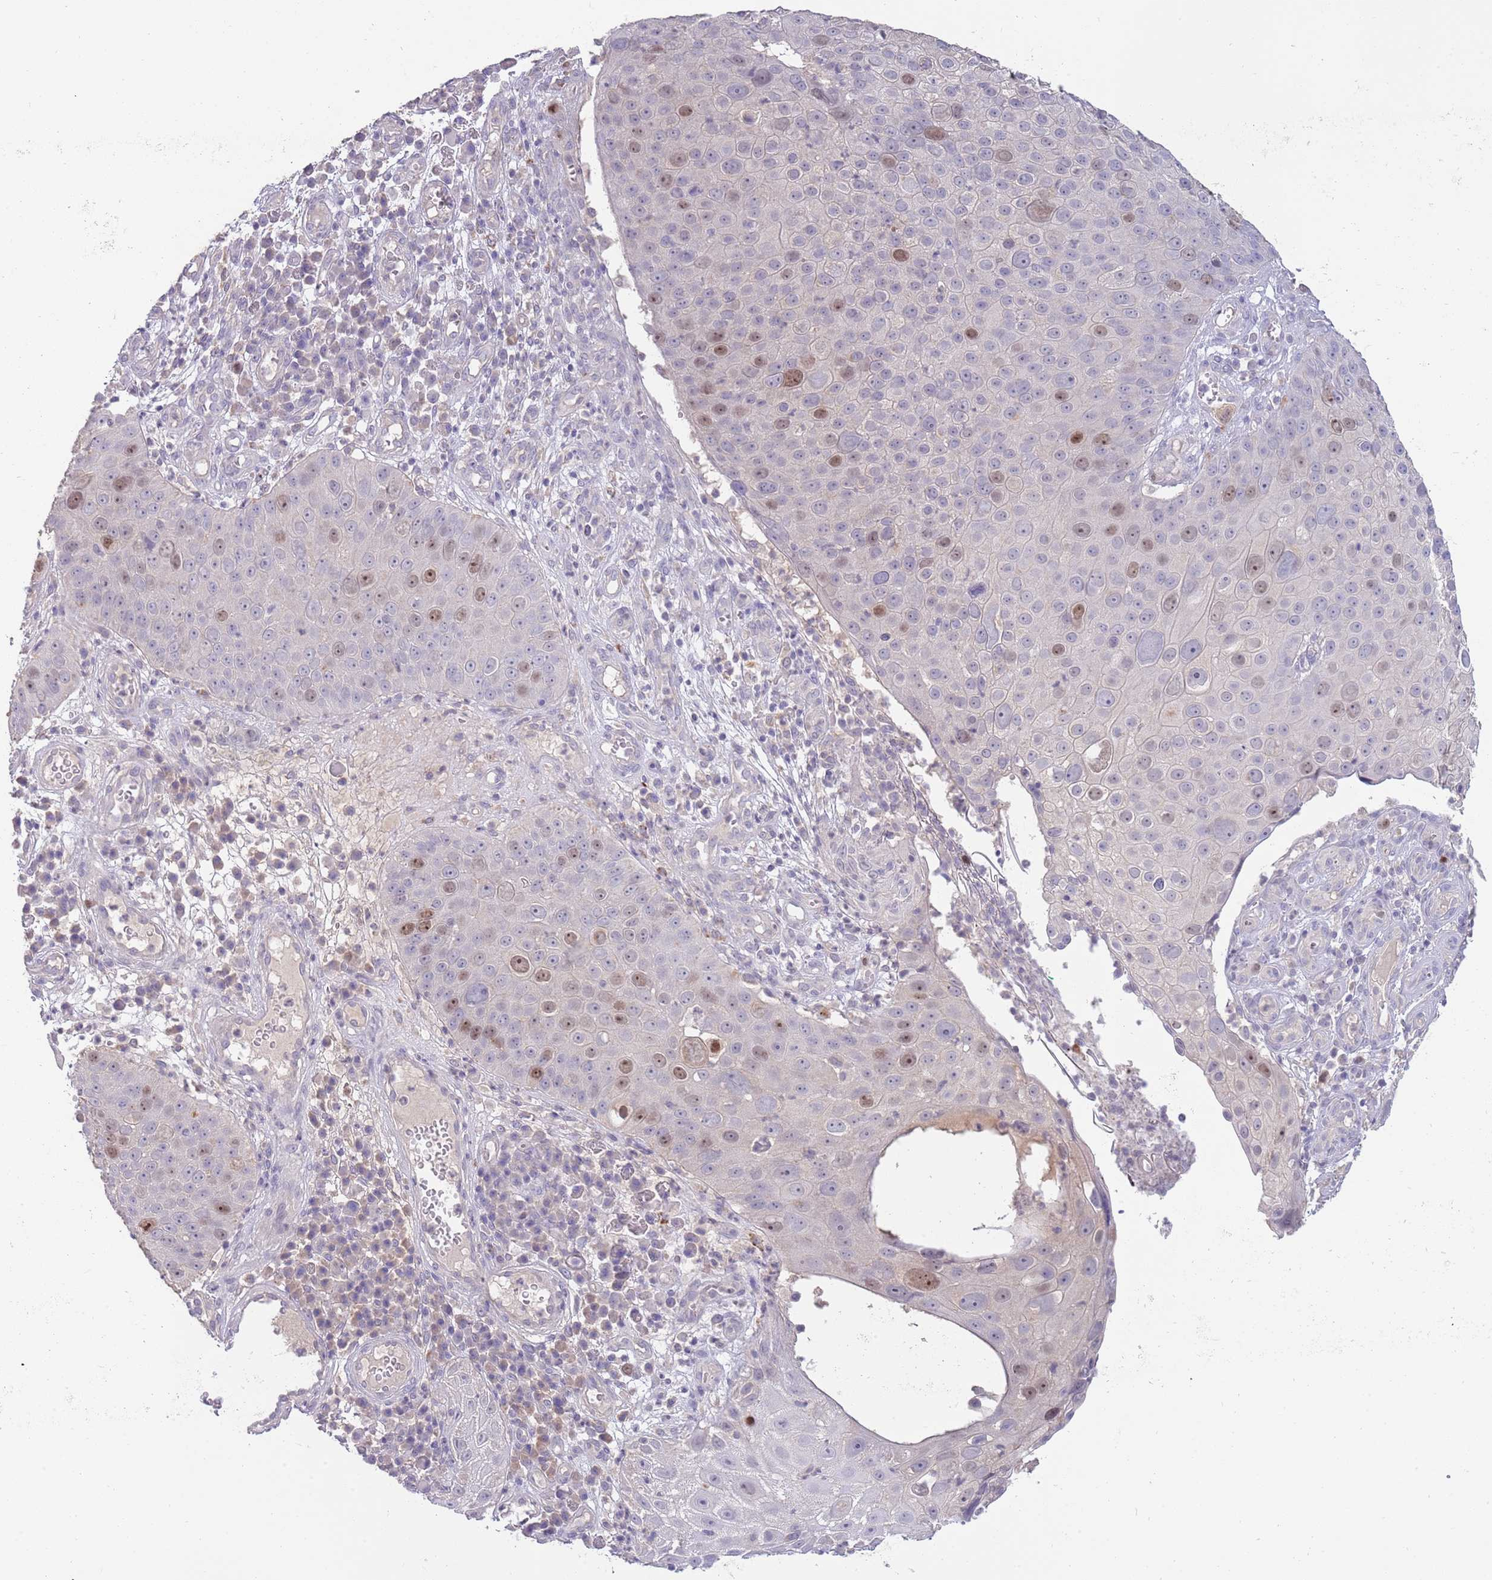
{"staining": {"intensity": "moderate", "quantity": "<25%", "location": "nuclear"}, "tissue": "skin cancer", "cell_type": "Tumor cells", "image_type": "cancer", "snomed": [{"axis": "morphology", "description": "Squamous cell carcinoma, NOS"}, {"axis": "topography", "description": "Skin"}], "caption": "A histopathology image of skin cancer (squamous cell carcinoma) stained for a protein shows moderate nuclear brown staining in tumor cells.", "gene": "PIMREG", "patient": {"sex": "male", "age": 71}}